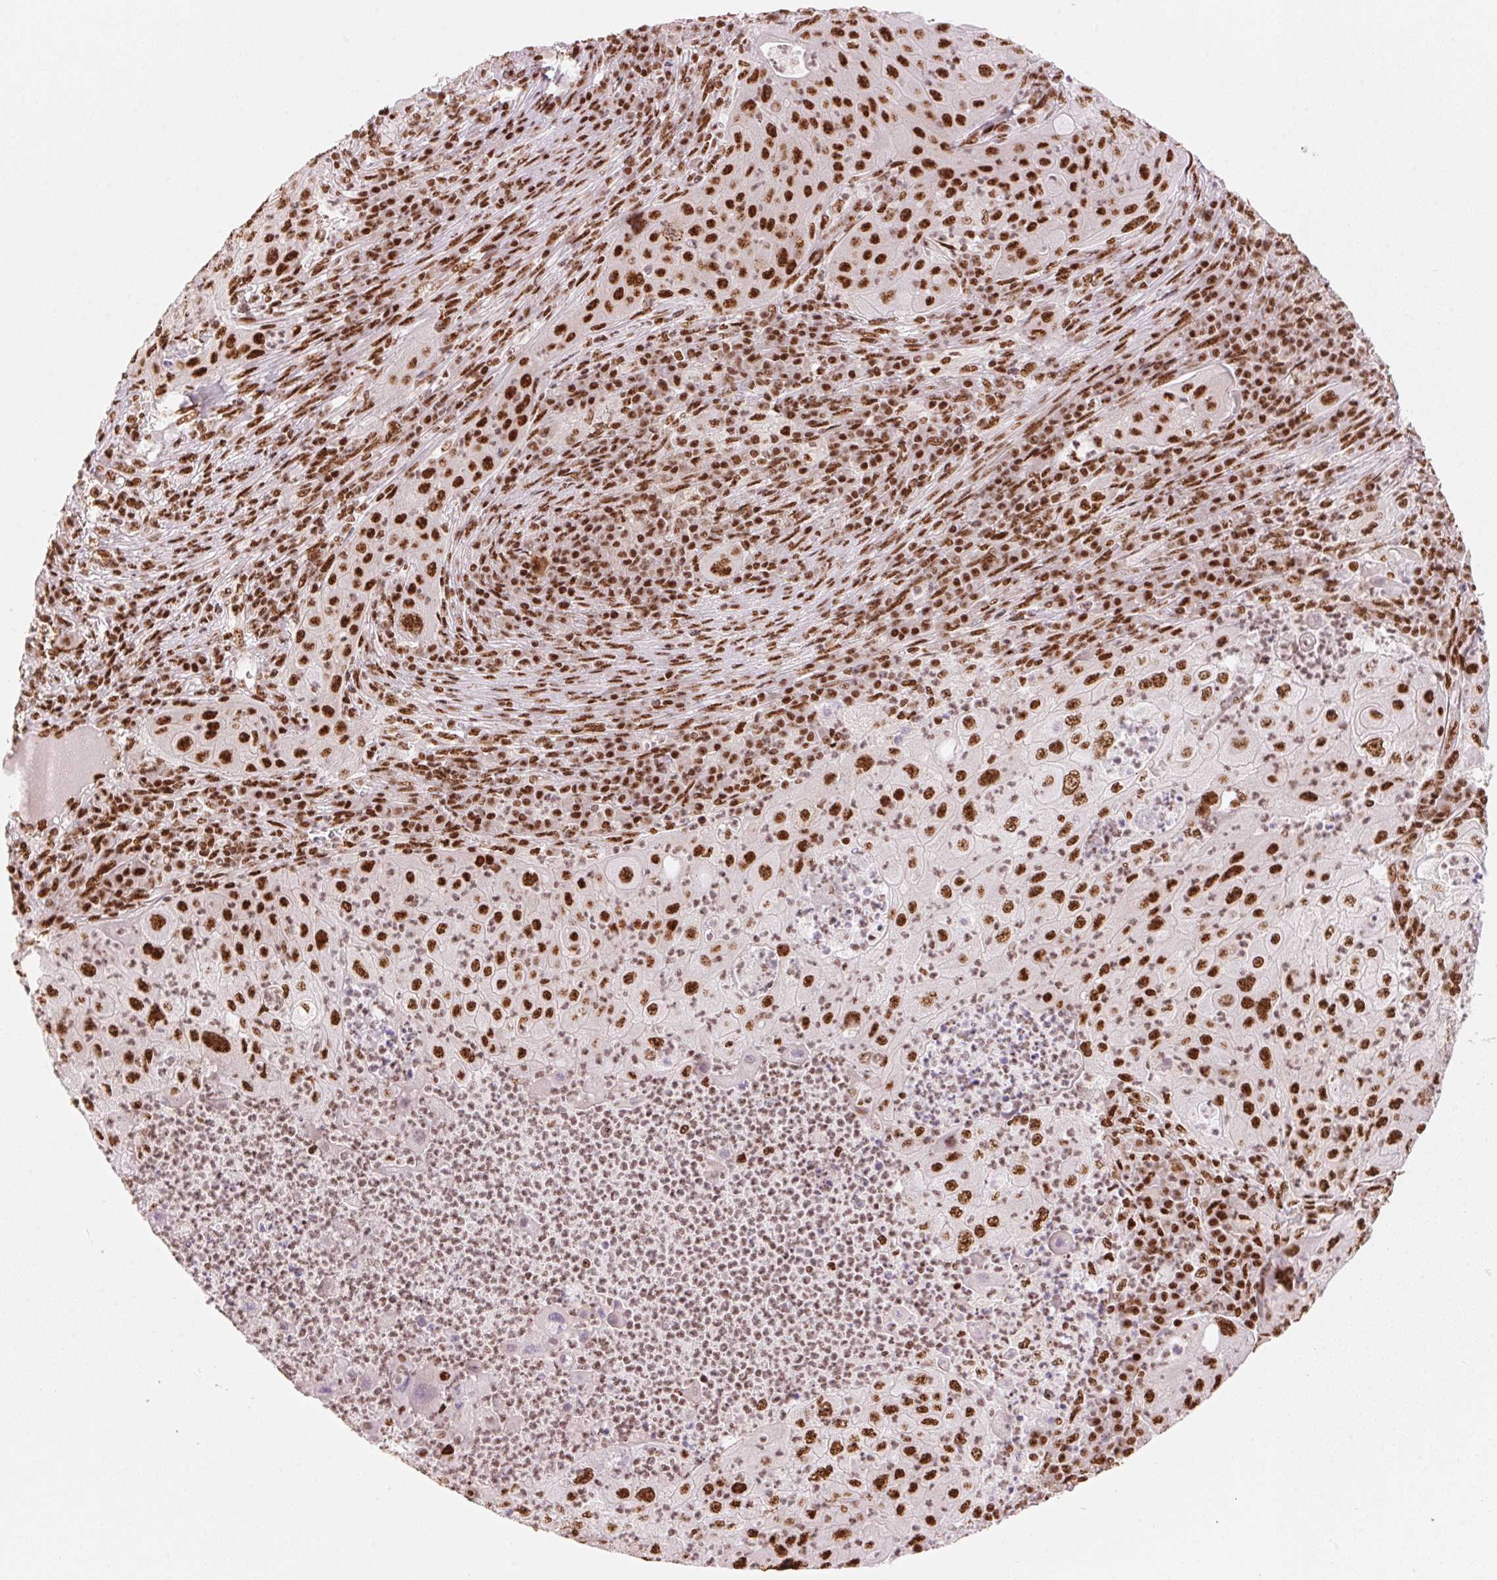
{"staining": {"intensity": "strong", "quantity": ">75%", "location": "nuclear"}, "tissue": "lung cancer", "cell_type": "Tumor cells", "image_type": "cancer", "snomed": [{"axis": "morphology", "description": "Squamous cell carcinoma, NOS"}, {"axis": "topography", "description": "Lung"}], "caption": "Immunohistochemical staining of lung cancer shows strong nuclear protein expression in about >75% of tumor cells.", "gene": "NXF1", "patient": {"sex": "female", "age": 59}}